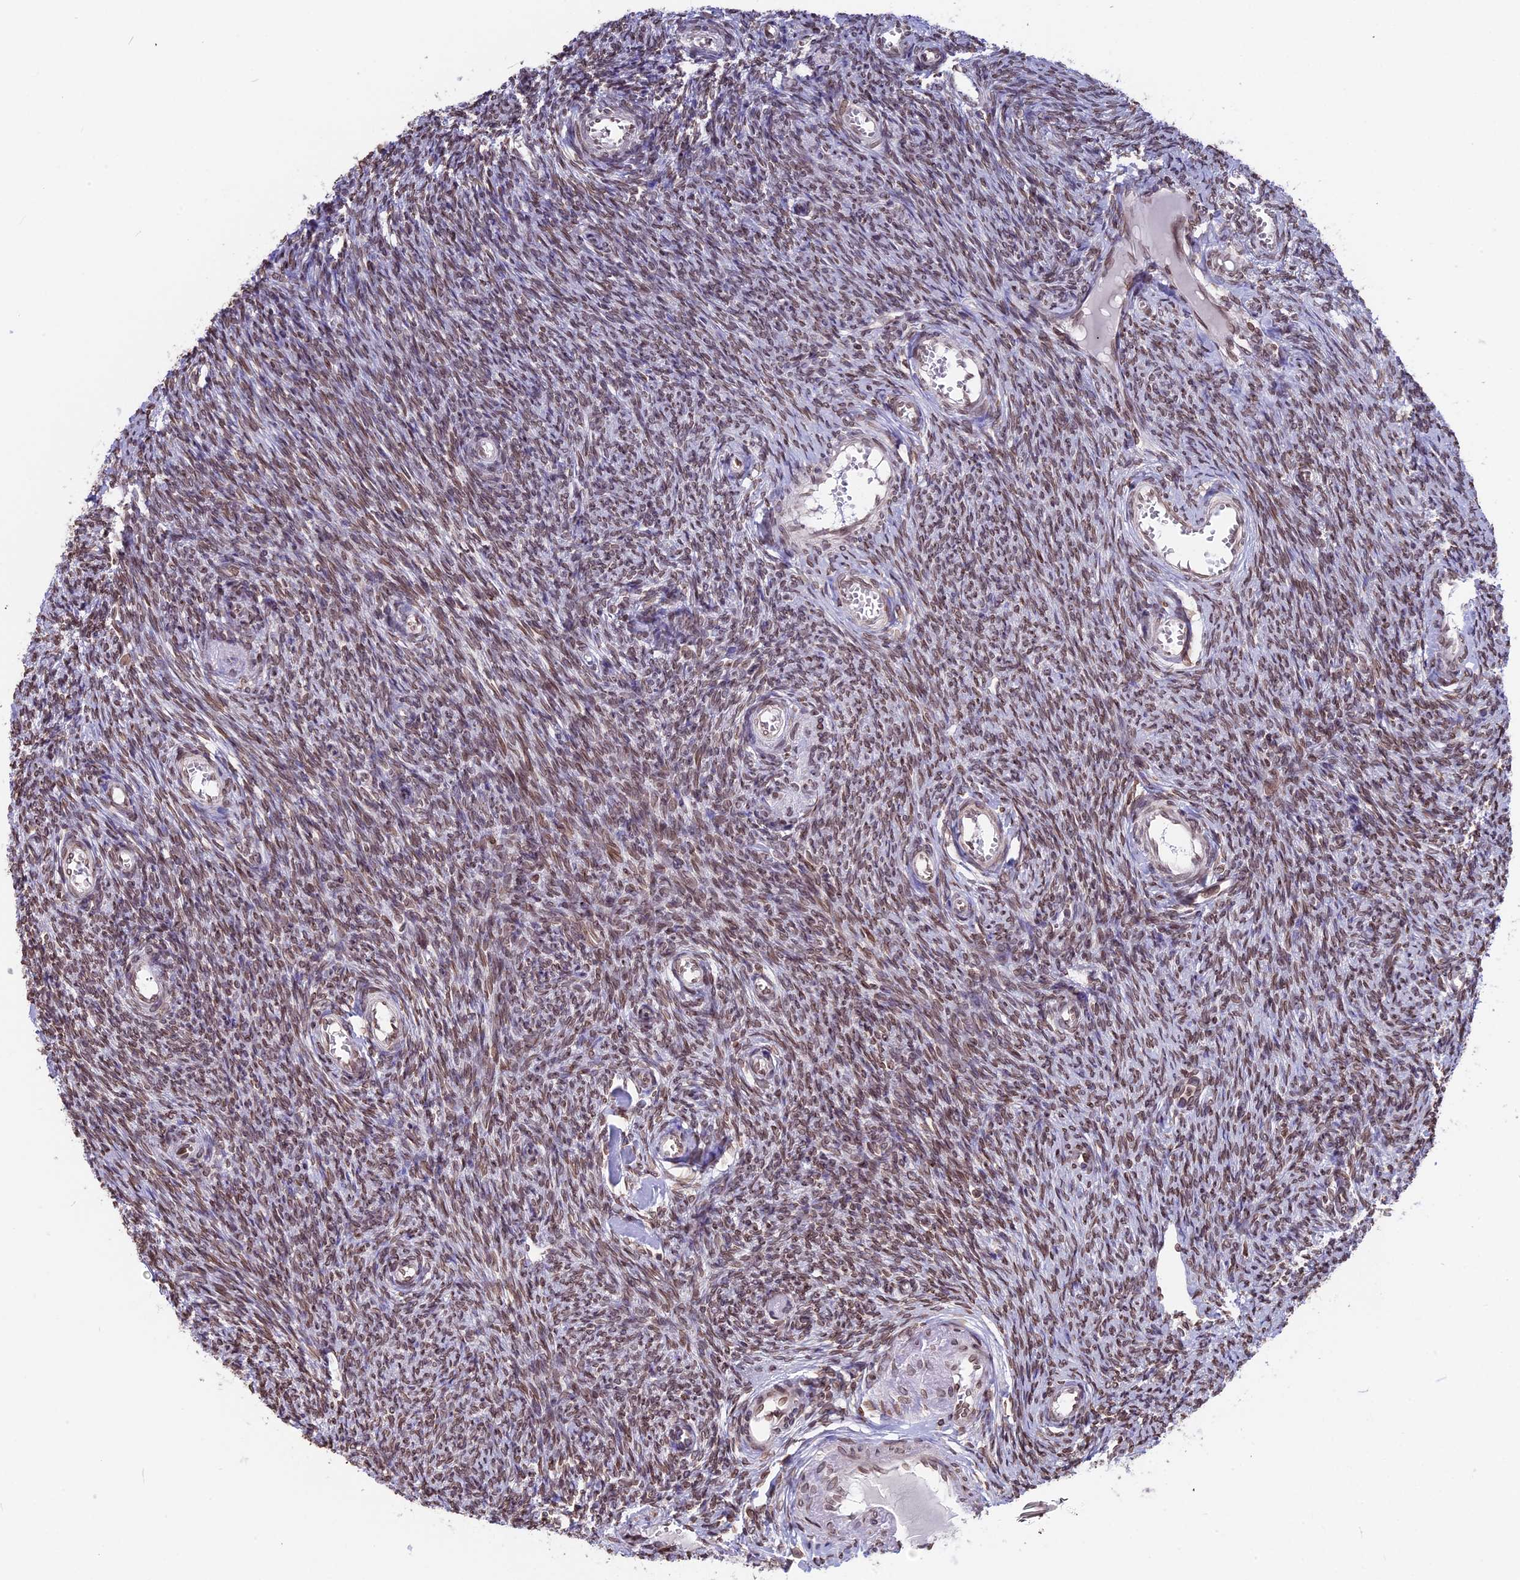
{"staining": {"intensity": "weak", "quantity": ">75%", "location": "cytoplasmic/membranous,nuclear"}, "tissue": "ovary", "cell_type": "Ovarian stroma cells", "image_type": "normal", "snomed": [{"axis": "morphology", "description": "Normal tissue, NOS"}, {"axis": "topography", "description": "Ovary"}], "caption": "Weak cytoplasmic/membranous,nuclear expression is present in about >75% of ovarian stroma cells in unremarkable ovary.", "gene": "PTCHD4", "patient": {"sex": "female", "age": 44}}